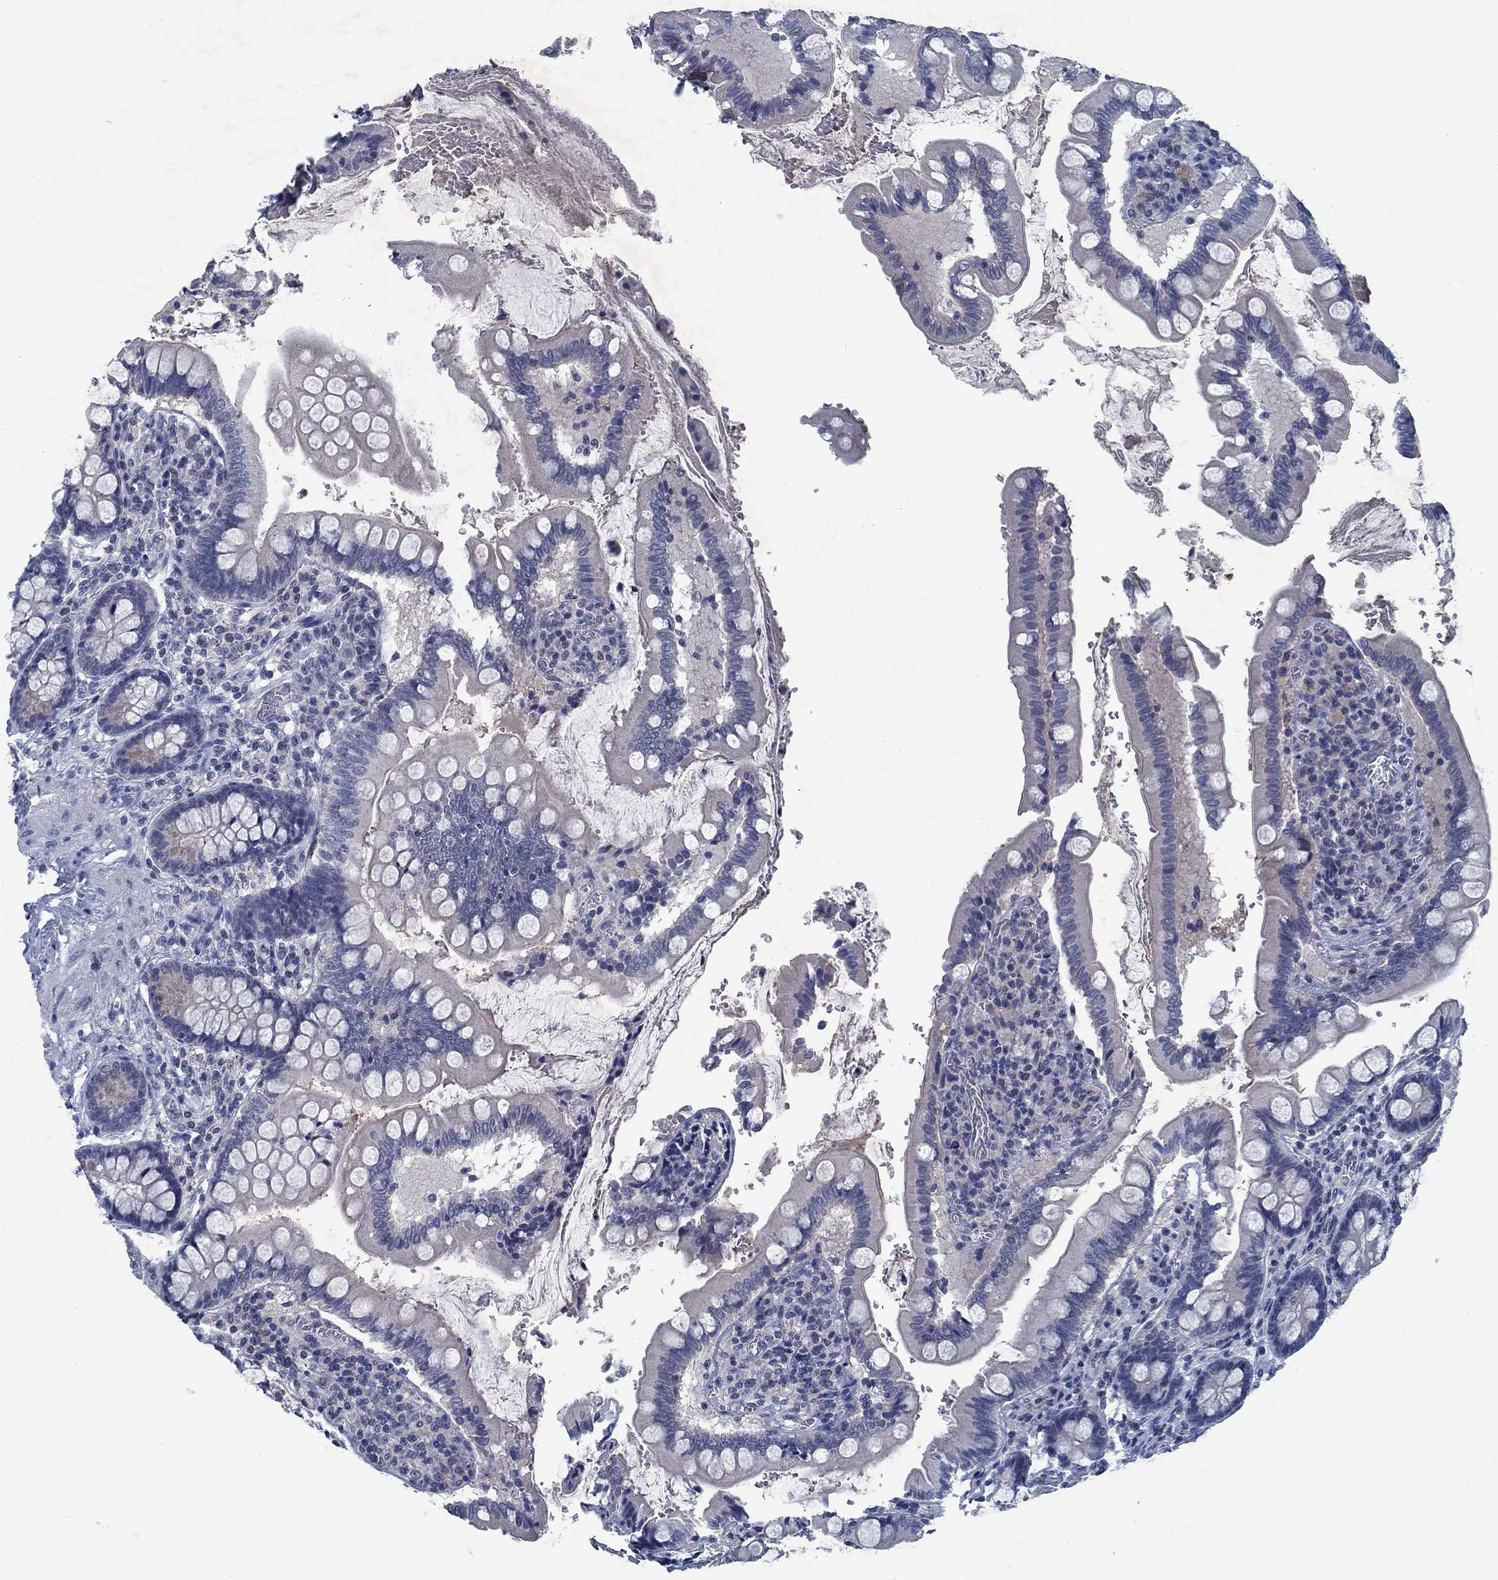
{"staining": {"intensity": "negative", "quantity": "none", "location": "none"}, "tissue": "small intestine", "cell_type": "Glandular cells", "image_type": "normal", "snomed": [{"axis": "morphology", "description": "Normal tissue, NOS"}, {"axis": "topography", "description": "Small intestine"}], "caption": "DAB (3,3'-diaminobenzidine) immunohistochemical staining of unremarkable human small intestine exhibits no significant expression in glandular cells.", "gene": "PNMA8A", "patient": {"sex": "female", "age": 56}}